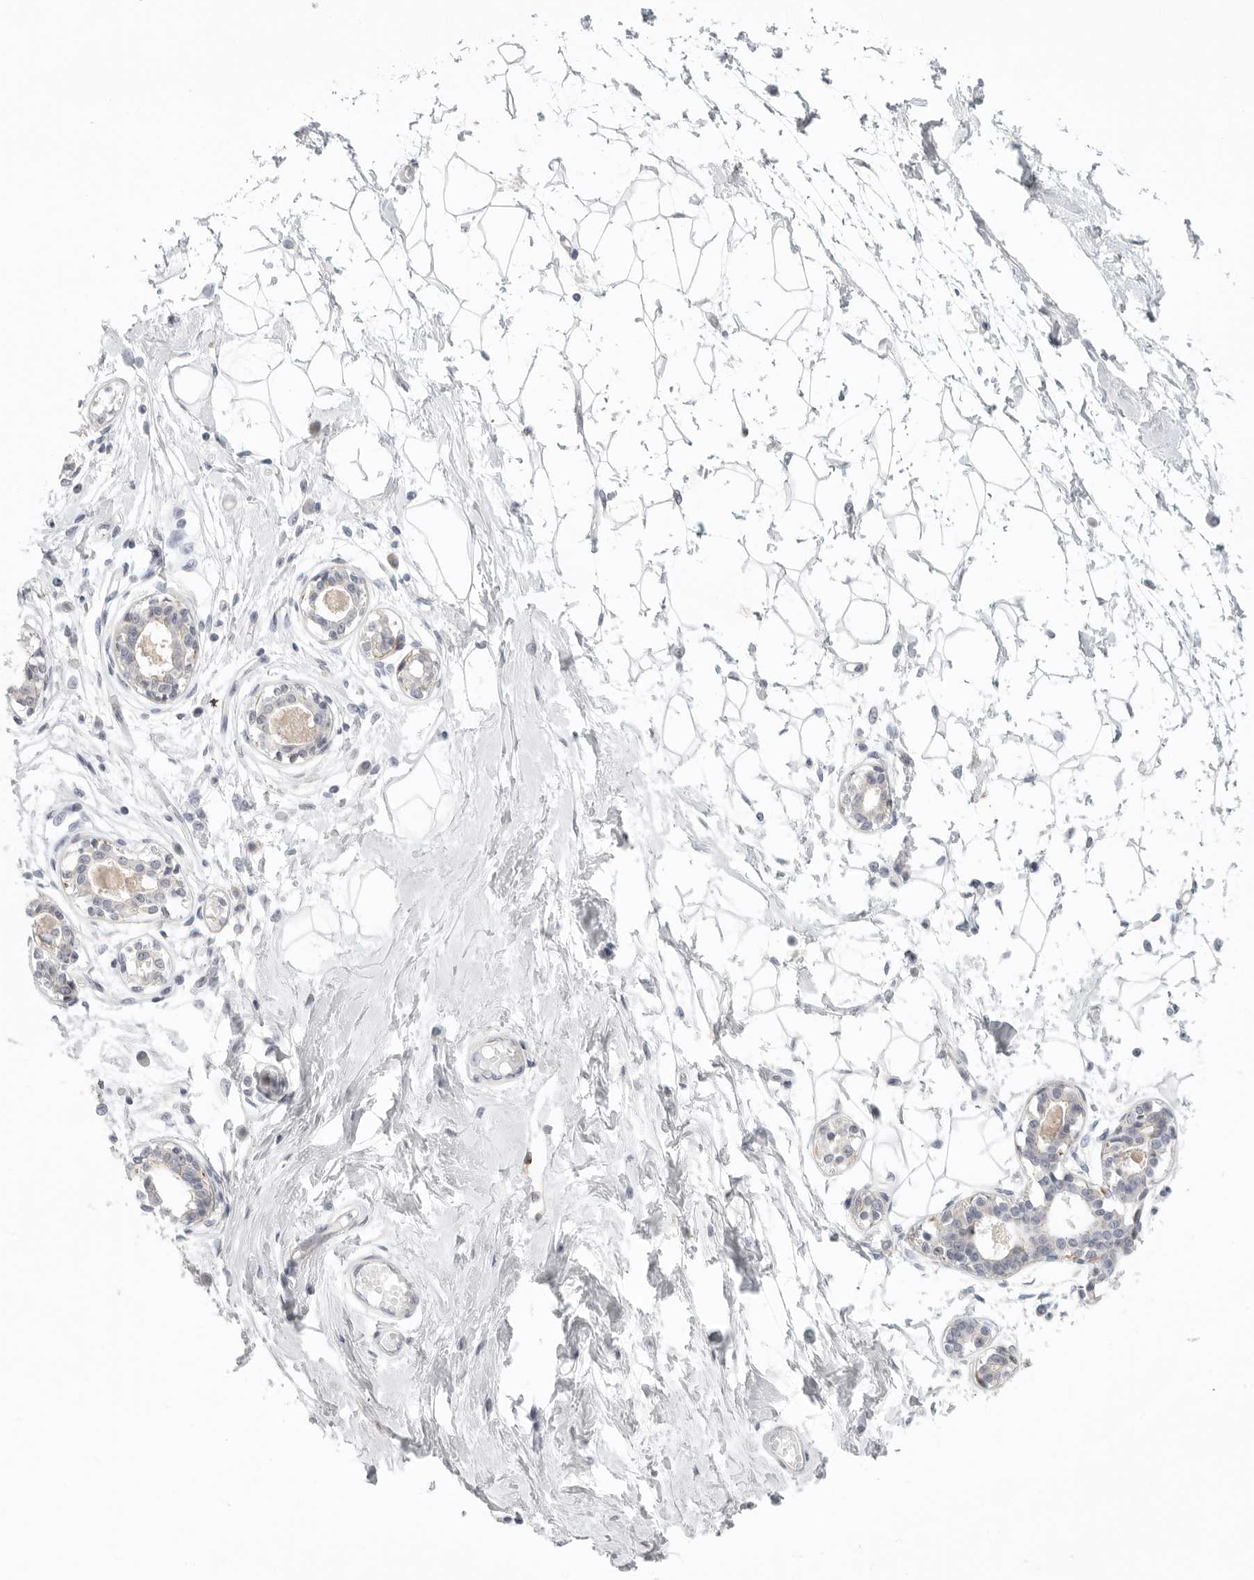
{"staining": {"intensity": "negative", "quantity": "none", "location": "none"}, "tissue": "breast", "cell_type": "Adipocytes", "image_type": "normal", "snomed": [{"axis": "morphology", "description": "Normal tissue, NOS"}, {"axis": "topography", "description": "Breast"}], "caption": "Benign breast was stained to show a protein in brown. There is no significant expression in adipocytes.", "gene": "STAB2", "patient": {"sex": "female", "age": 45}}